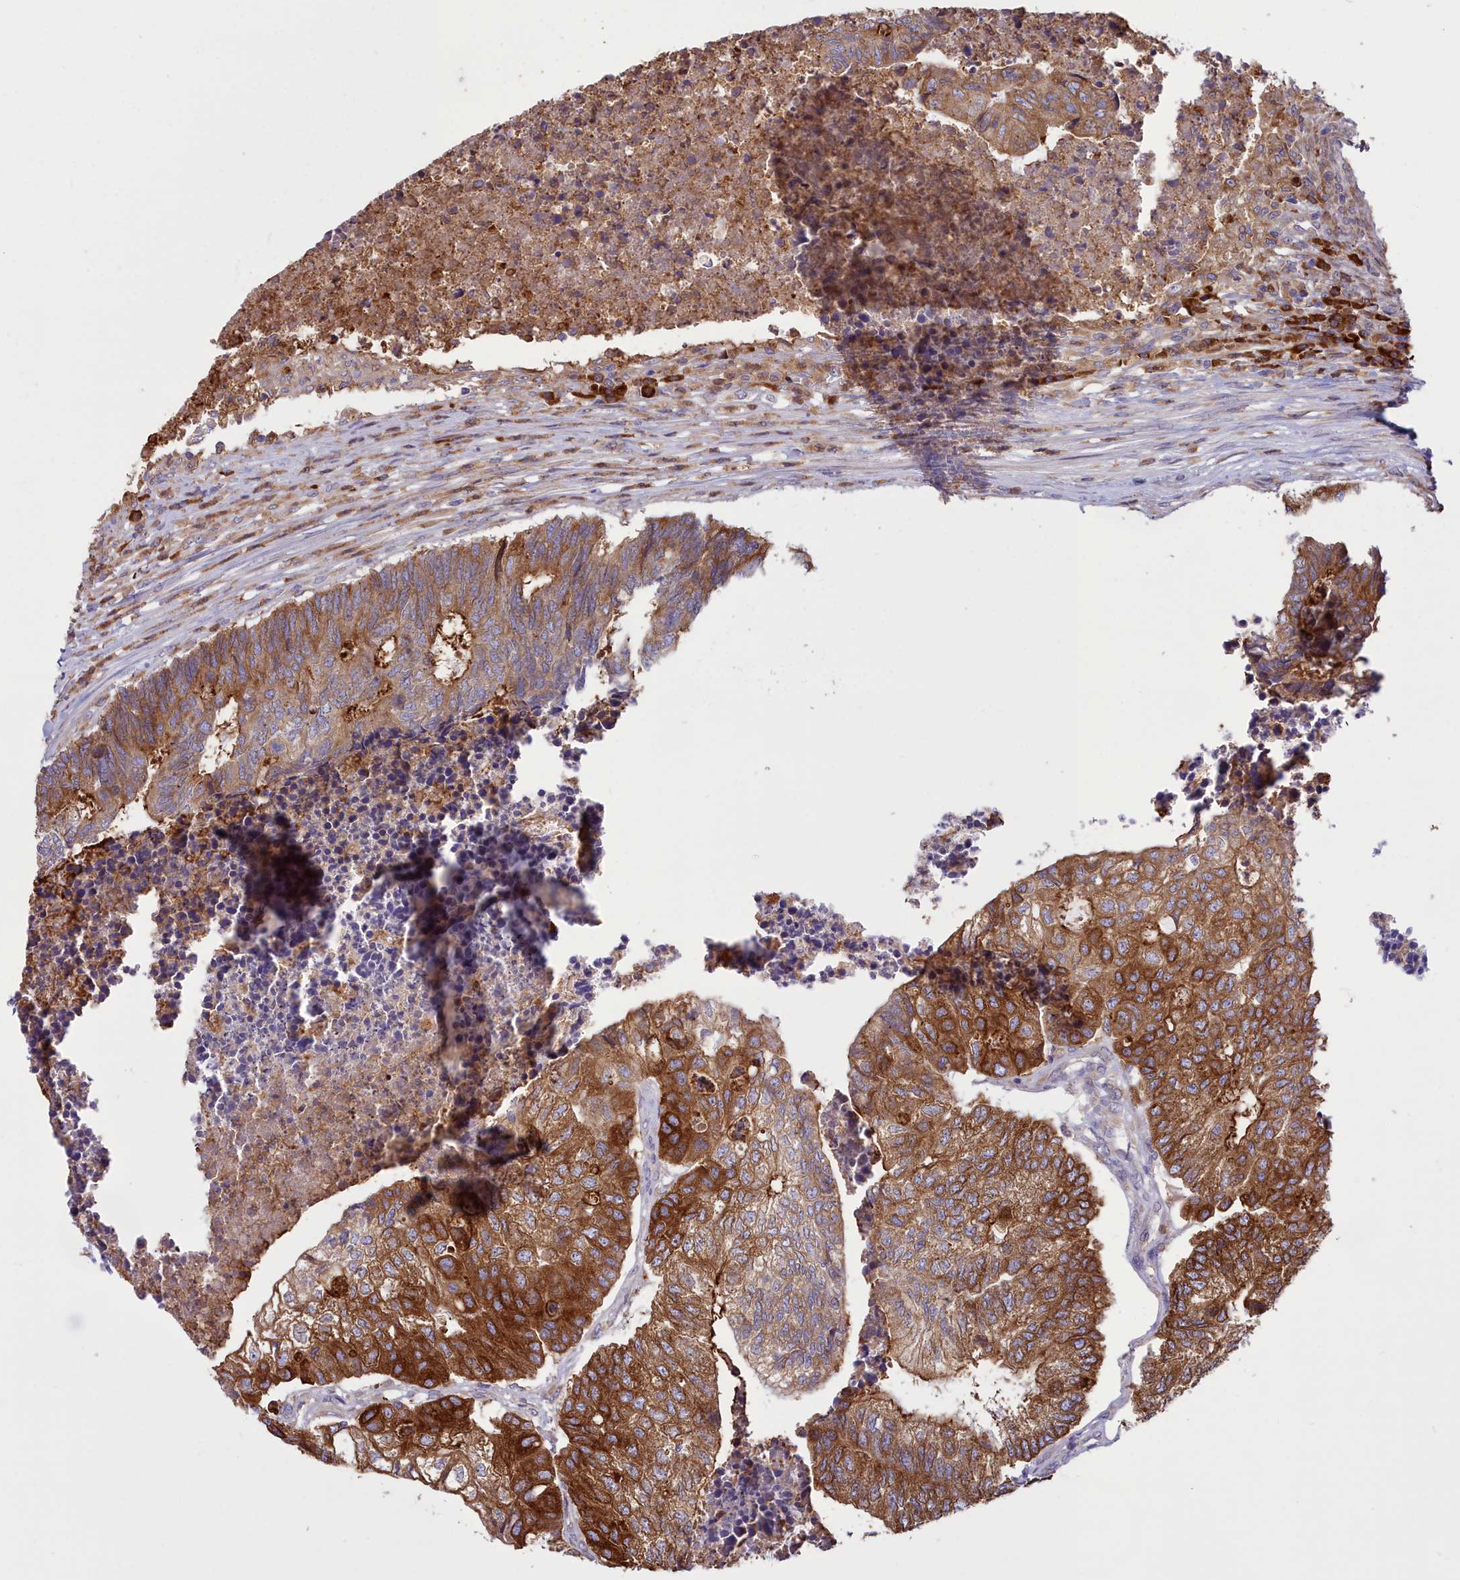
{"staining": {"intensity": "strong", "quantity": ">75%", "location": "cytoplasmic/membranous"}, "tissue": "colorectal cancer", "cell_type": "Tumor cells", "image_type": "cancer", "snomed": [{"axis": "morphology", "description": "Adenocarcinoma, NOS"}, {"axis": "topography", "description": "Colon"}], "caption": "Protein staining shows strong cytoplasmic/membranous expression in about >75% of tumor cells in colorectal cancer (adenocarcinoma).", "gene": "HM13", "patient": {"sex": "female", "age": 67}}